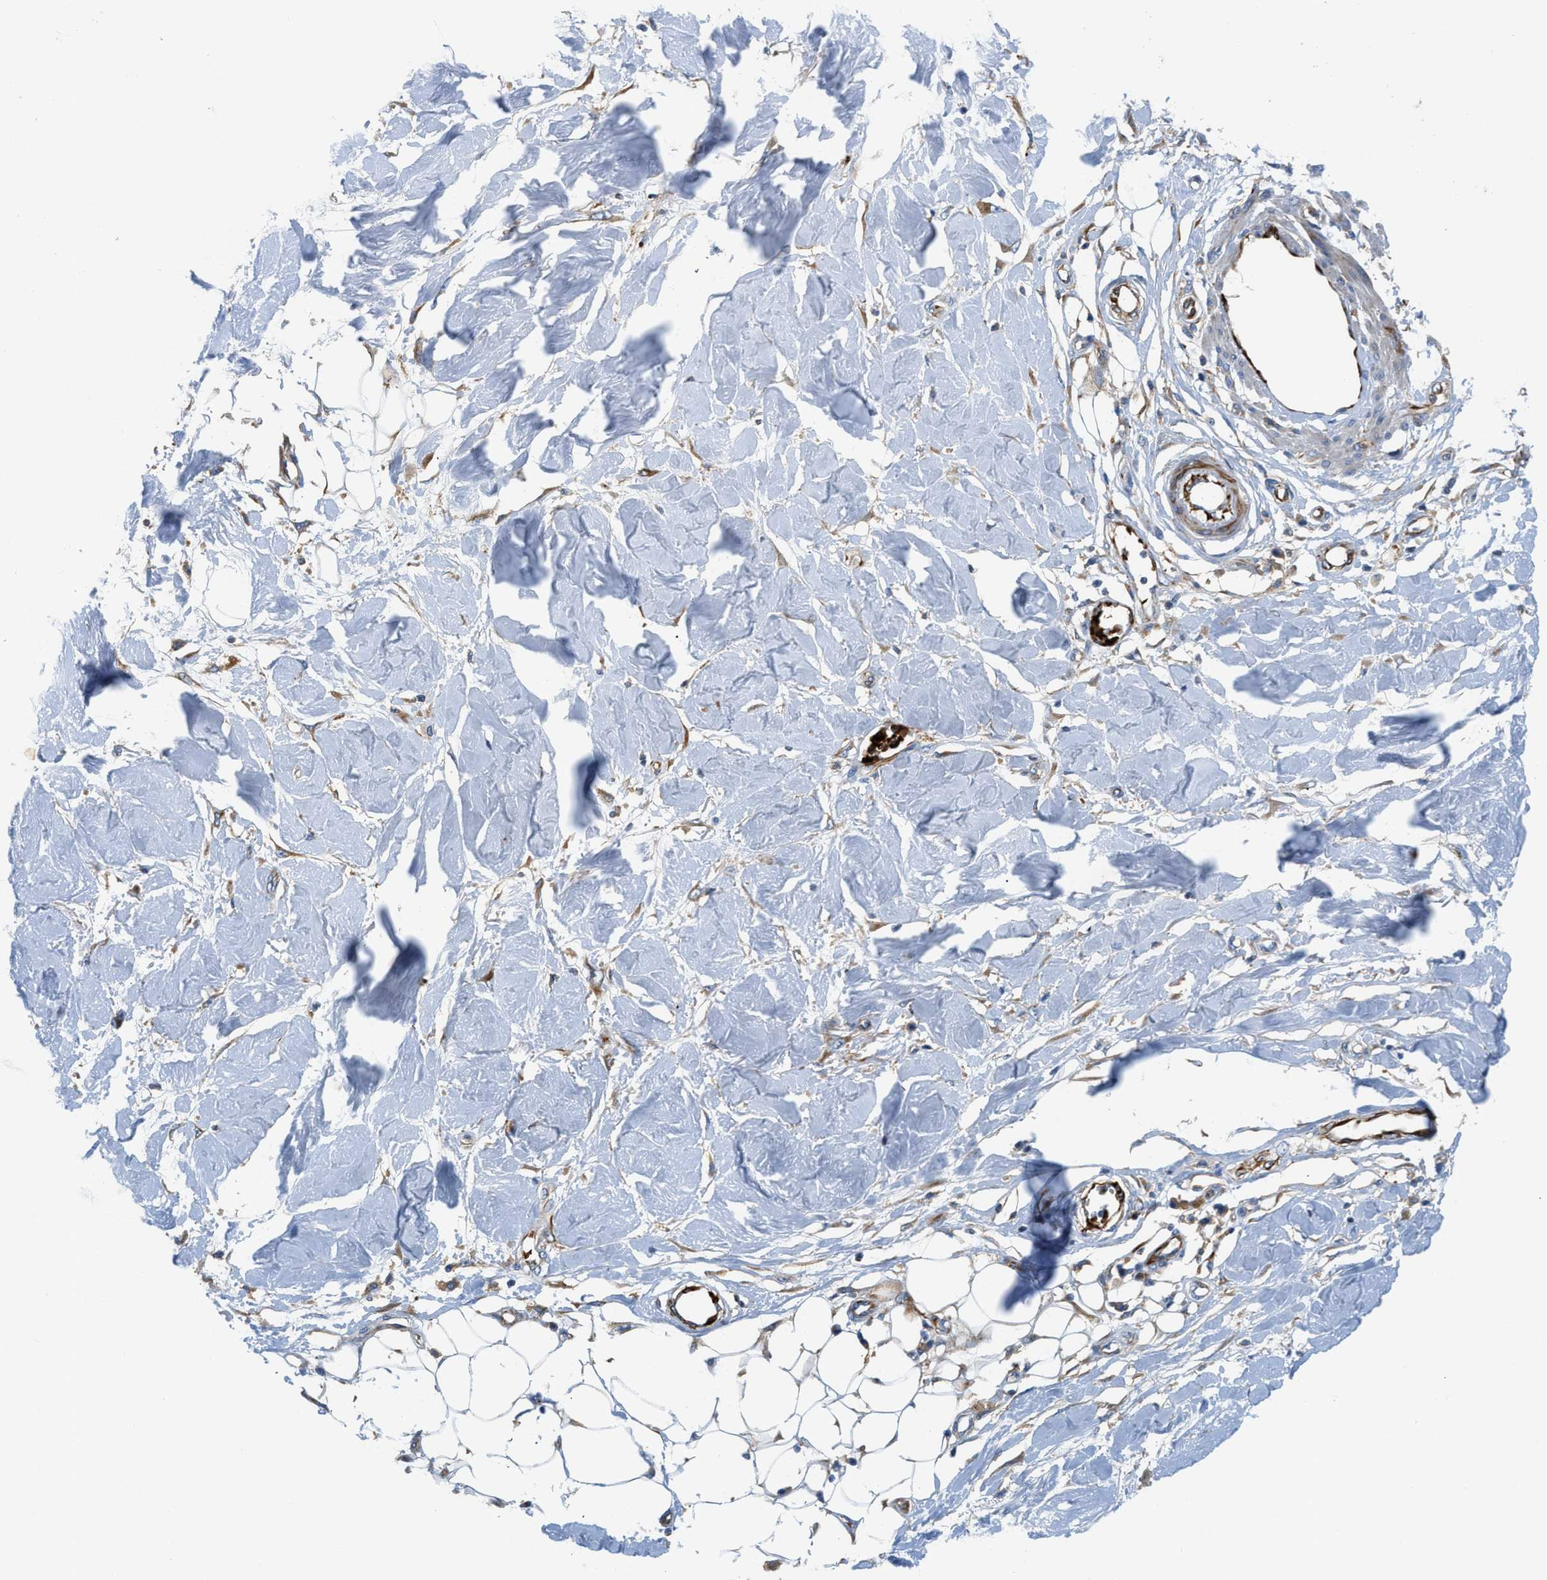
{"staining": {"intensity": "negative", "quantity": "none", "location": "none"}, "tissue": "adipose tissue", "cell_type": "Adipocytes", "image_type": "normal", "snomed": [{"axis": "morphology", "description": "Normal tissue, NOS"}, {"axis": "morphology", "description": "Squamous cell carcinoma, NOS"}, {"axis": "topography", "description": "Skin"}, {"axis": "topography", "description": "Peripheral nerve tissue"}], "caption": "Image shows no protein positivity in adipocytes of unremarkable adipose tissue. (Immunohistochemistry, brightfield microscopy, high magnification).", "gene": "ZNF831", "patient": {"sex": "male", "age": 83}}